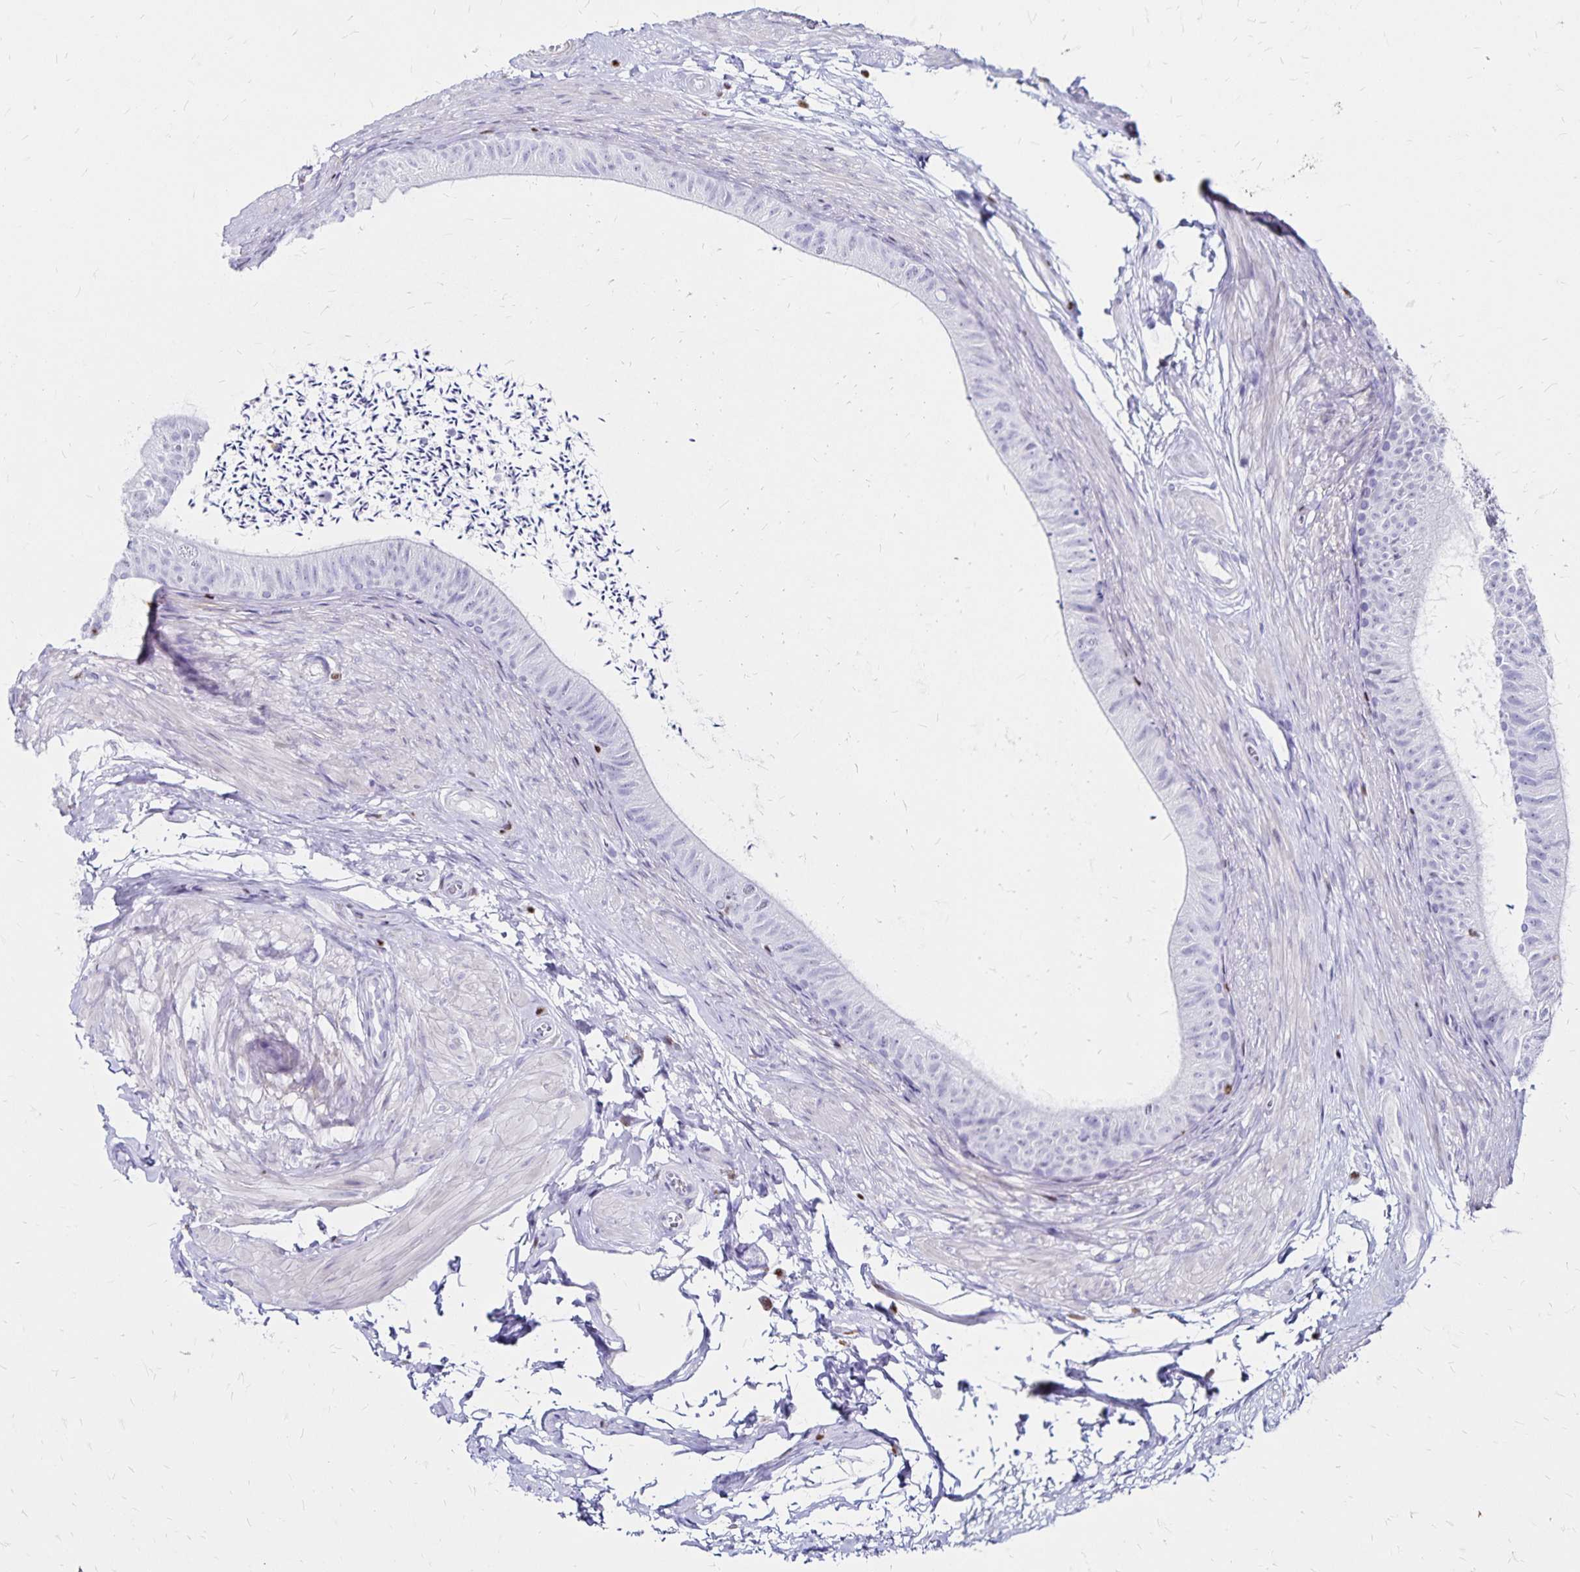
{"staining": {"intensity": "negative", "quantity": "none", "location": "none"}, "tissue": "epididymis", "cell_type": "Glandular cells", "image_type": "normal", "snomed": [{"axis": "morphology", "description": "Normal tissue, NOS"}, {"axis": "topography", "description": "Epididymis, spermatic cord, NOS"}, {"axis": "topography", "description": "Epididymis"}, {"axis": "topography", "description": "Peripheral nerve tissue"}], "caption": "This micrograph is of unremarkable epididymis stained with immunohistochemistry to label a protein in brown with the nuclei are counter-stained blue. There is no expression in glandular cells. (DAB (3,3'-diaminobenzidine) immunohistochemistry (IHC) with hematoxylin counter stain).", "gene": "IKZF1", "patient": {"sex": "male", "age": 29}}